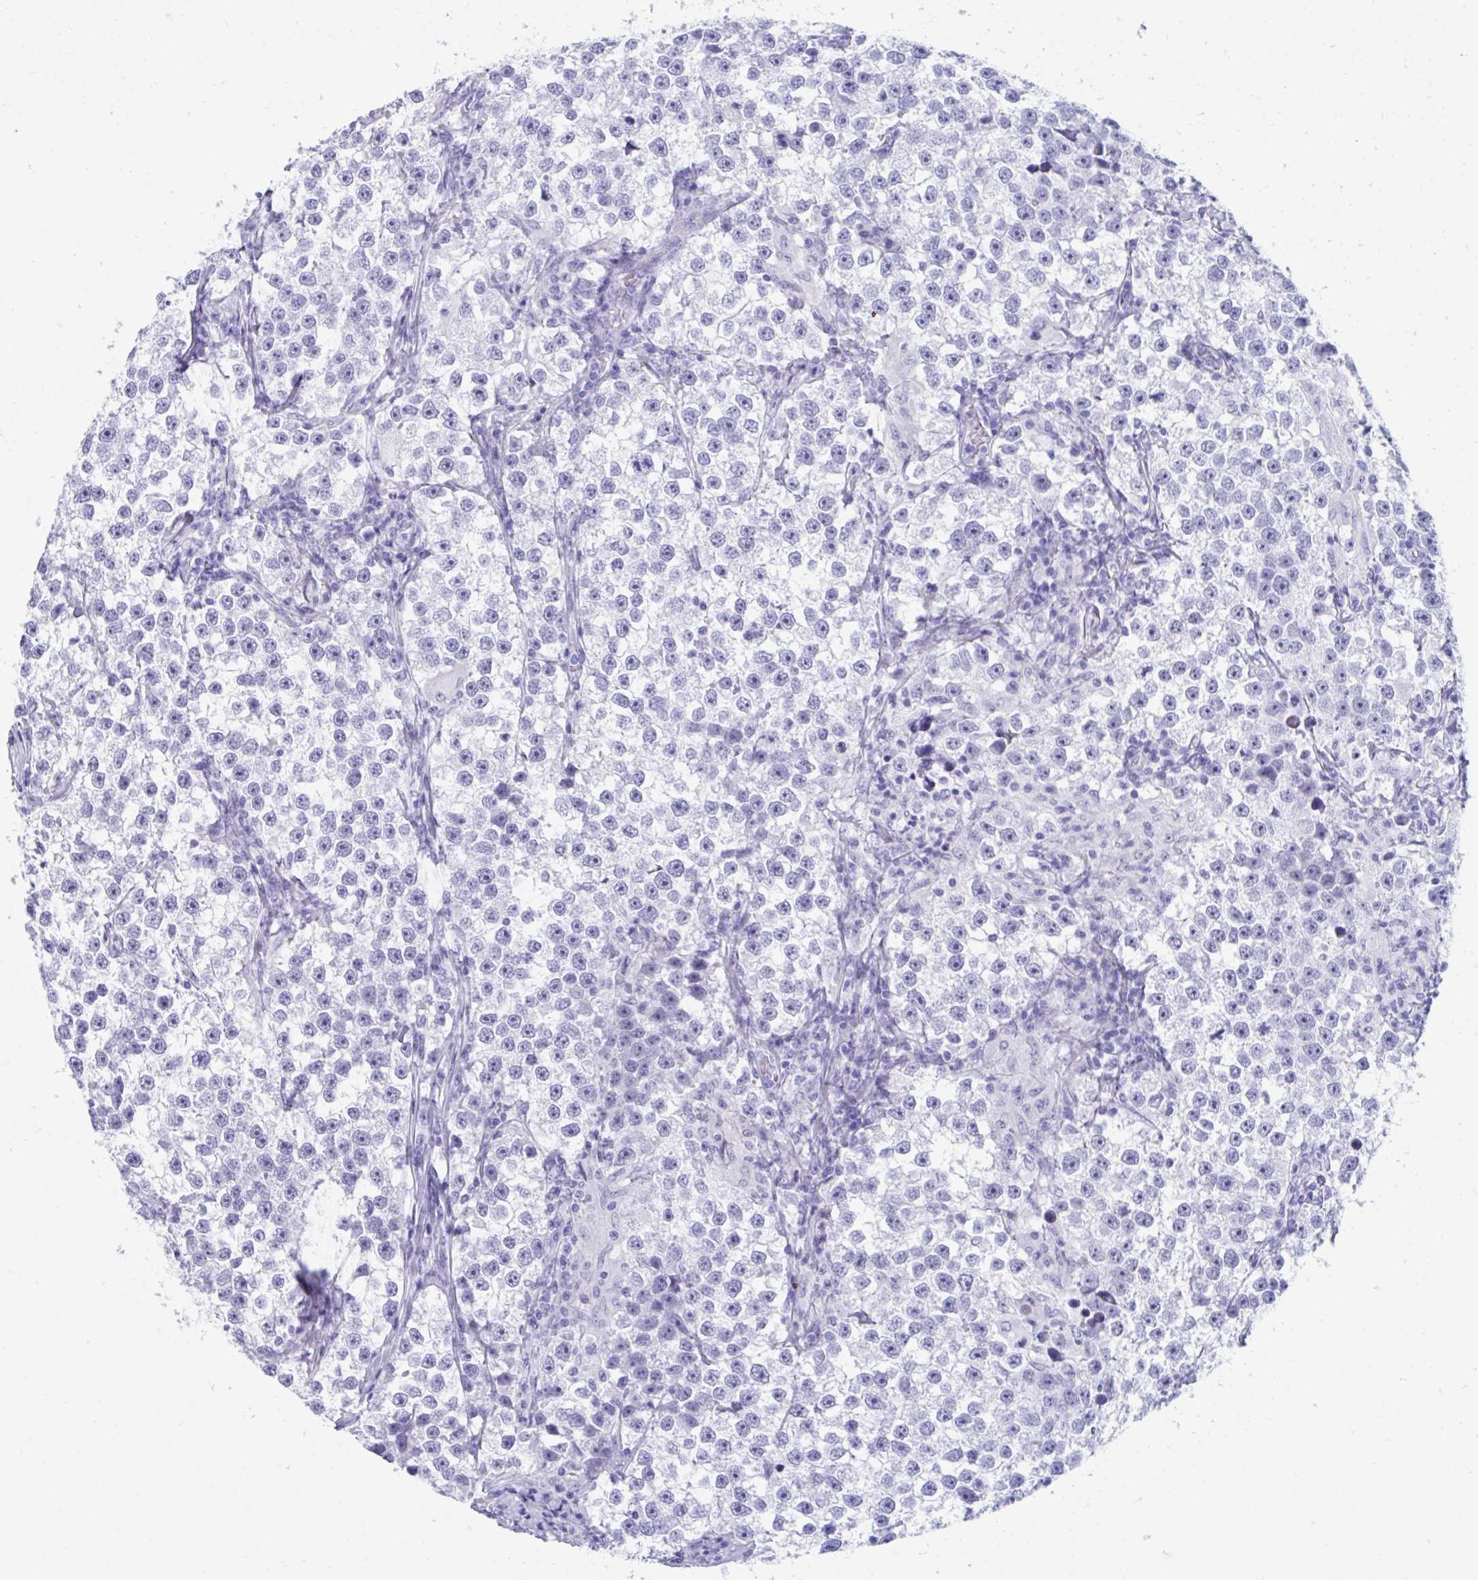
{"staining": {"intensity": "negative", "quantity": "none", "location": "none"}, "tissue": "testis cancer", "cell_type": "Tumor cells", "image_type": "cancer", "snomed": [{"axis": "morphology", "description": "Seminoma, NOS"}, {"axis": "topography", "description": "Testis"}], "caption": "Immunohistochemical staining of human testis cancer reveals no significant expression in tumor cells. The staining is performed using DAB (3,3'-diaminobenzidine) brown chromogen with nuclei counter-stained in using hematoxylin.", "gene": "TMEM35A", "patient": {"sex": "male", "age": 46}}